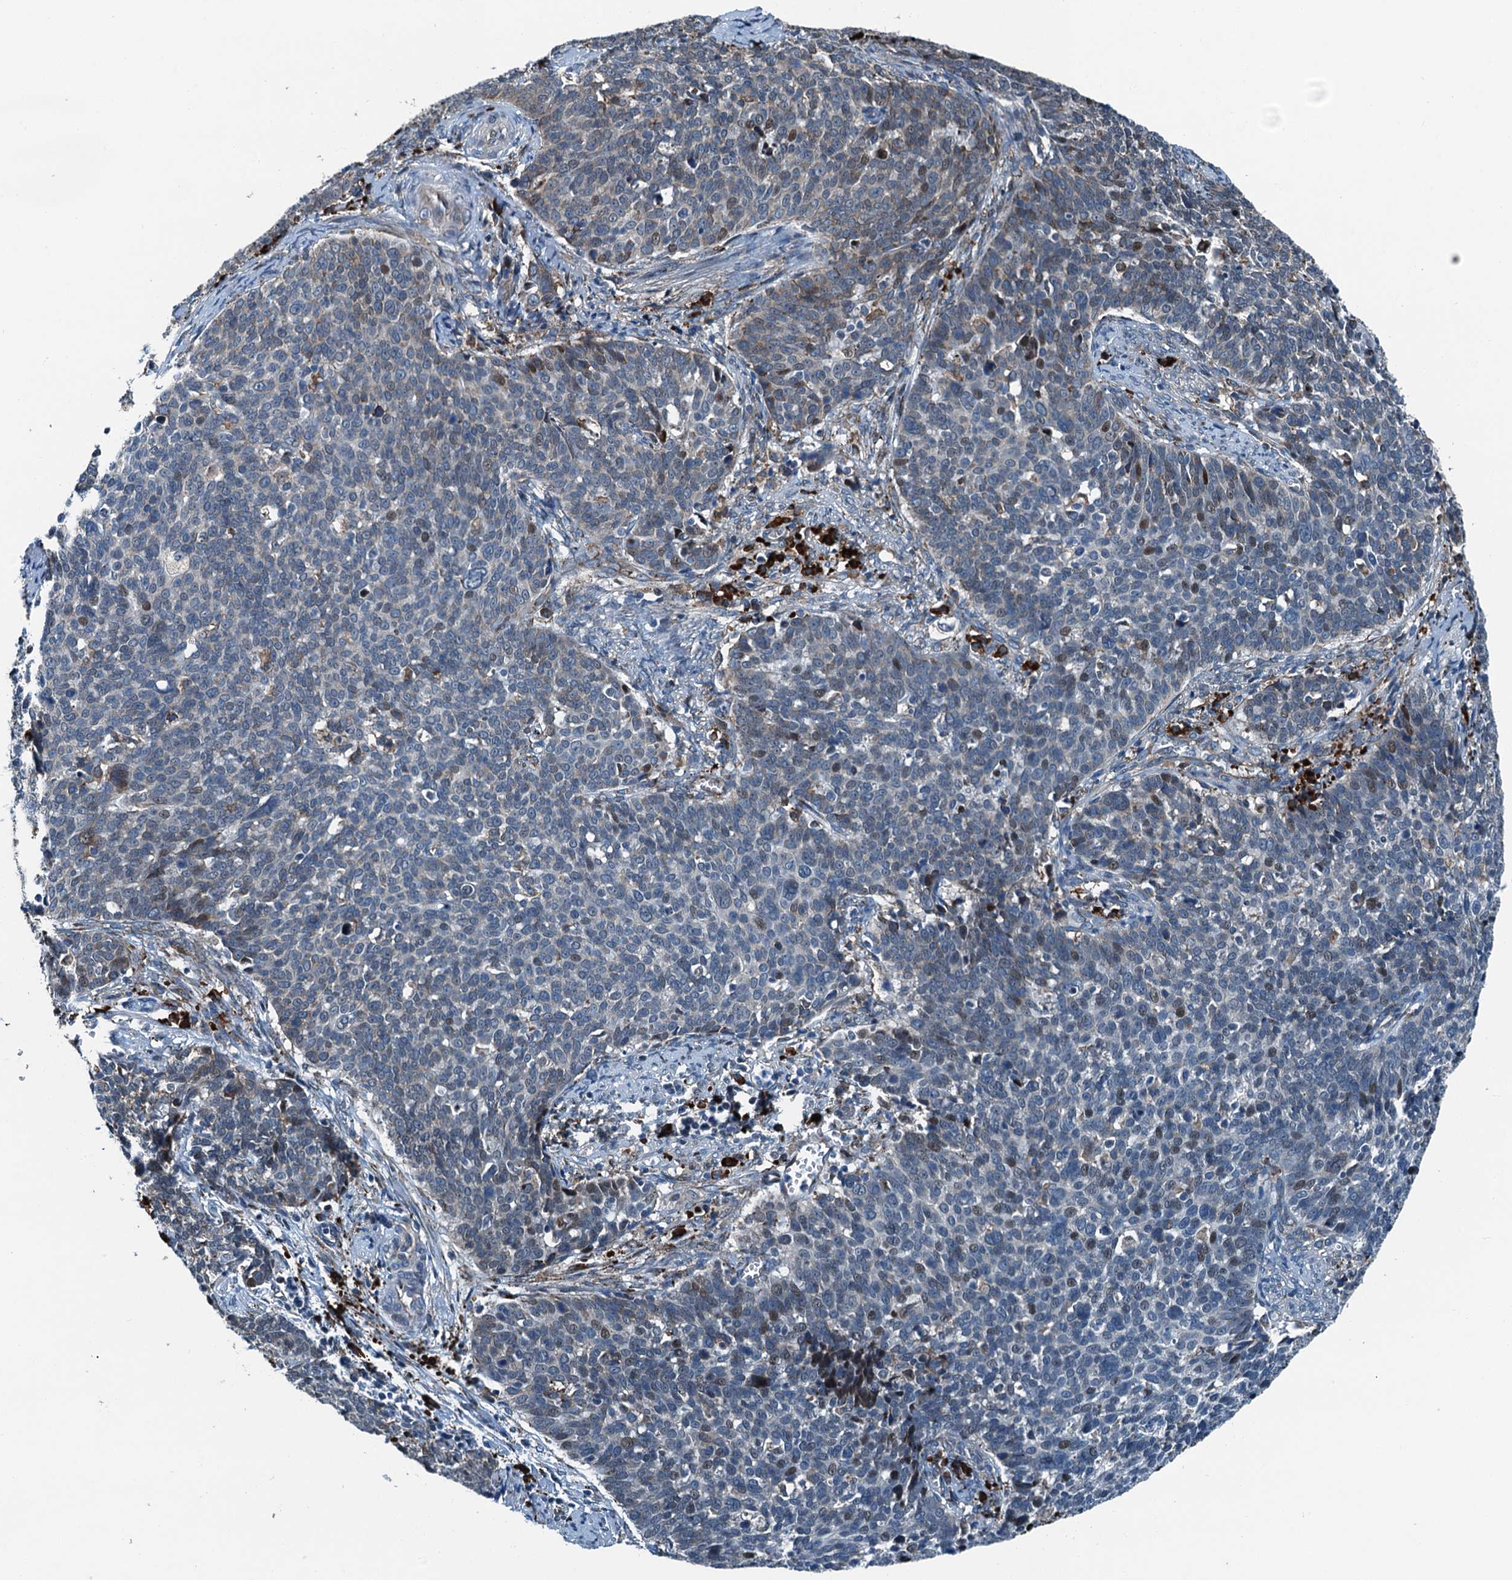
{"staining": {"intensity": "moderate", "quantity": "<25%", "location": "nuclear"}, "tissue": "cervical cancer", "cell_type": "Tumor cells", "image_type": "cancer", "snomed": [{"axis": "morphology", "description": "Squamous cell carcinoma, NOS"}, {"axis": "topography", "description": "Cervix"}], "caption": "Tumor cells exhibit moderate nuclear expression in approximately <25% of cells in cervical cancer. (brown staining indicates protein expression, while blue staining denotes nuclei).", "gene": "TAMALIN", "patient": {"sex": "female", "age": 39}}